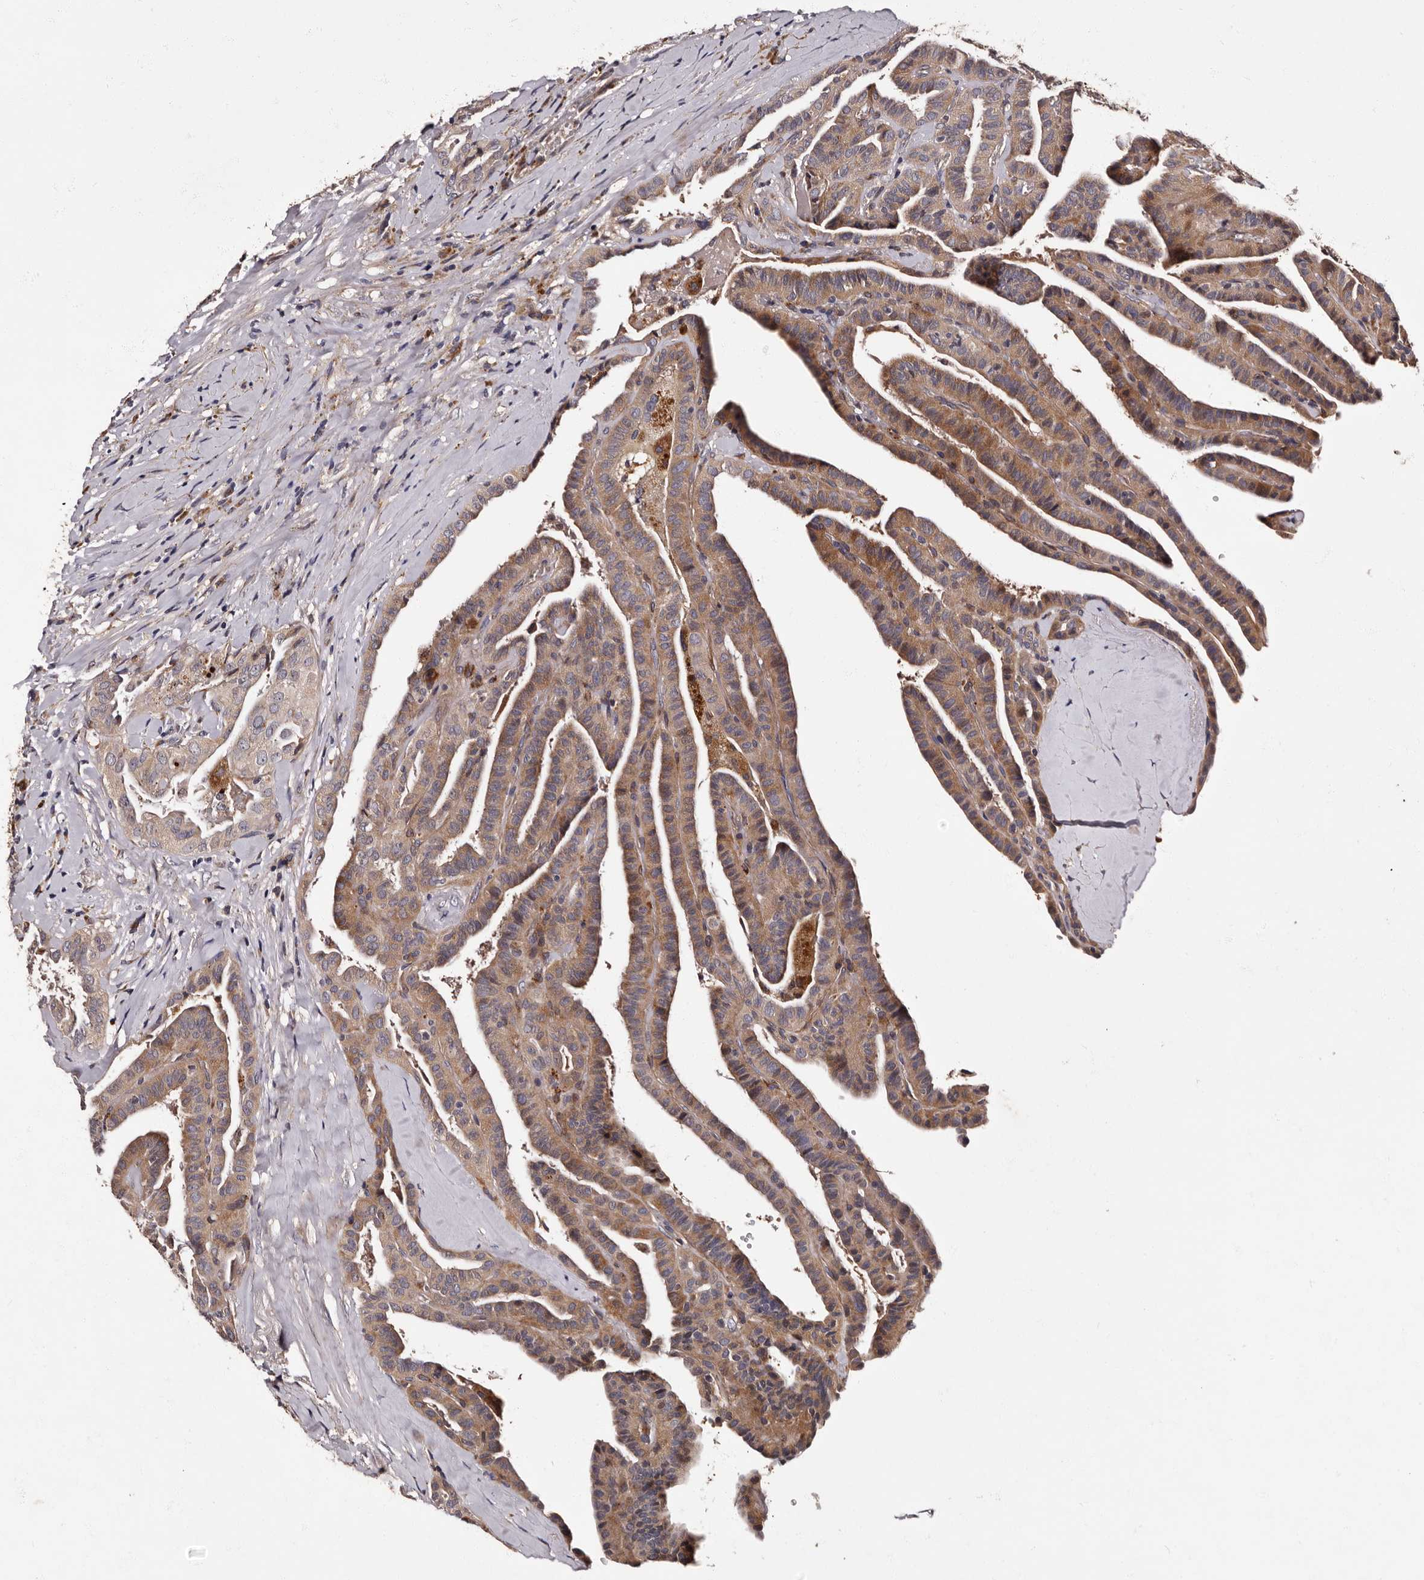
{"staining": {"intensity": "moderate", "quantity": ">75%", "location": "cytoplasmic/membranous"}, "tissue": "thyroid cancer", "cell_type": "Tumor cells", "image_type": "cancer", "snomed": [{"axis": "morphology", "description": "Papillary adenocarcinoma, NOS"}, {"axis": "topography", "description": "Thyroid gland"}], "caption": "Immunohistochemistry (IHC) photomicrograph of human thyroid cancer stained for a protein (brown), which exhibits medium levels of moderate cytoplasmic/membranous staining in about >75% of tumor cells.", "gene": "ADCK5", "patient": {"sex": "male", "age": 77}}